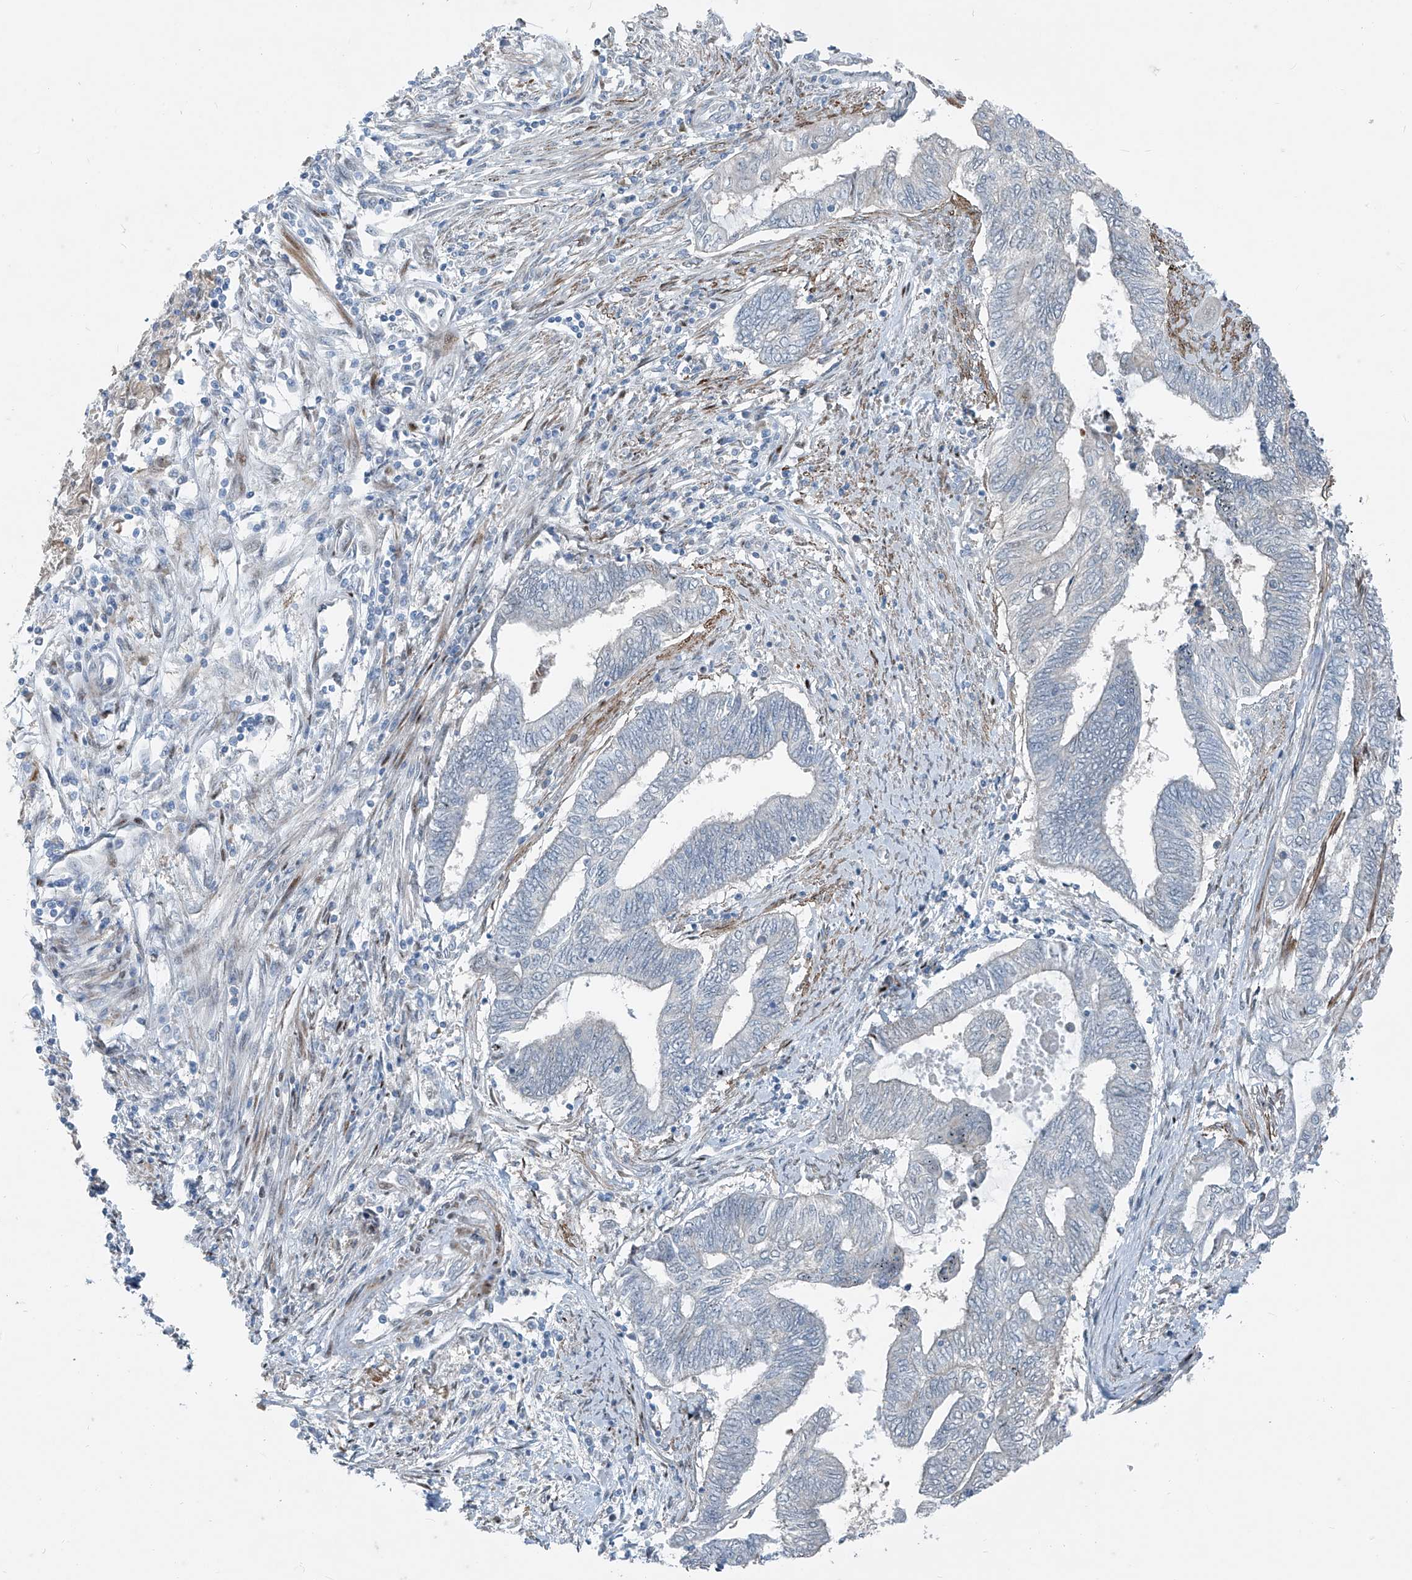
{"staining": {"intensity": "negative", "quantity": "none", "location": "none"}, "tissue": "endometrial cancer", "cell_type": "Tumor cells", "image_type": "cancer", "snomed": [{"axis": "morphology", "description": "Adenocarcinoma, NOS"}, {"axis": "topography", "description": "Uterus"}, {"axis": "topography", "description": "Endometrium"}], "caption": "This is a histopathology image of IHC staining of adenocarcinoma (endometrial), which shows no positivity in tumor cells.", "gene": "PPCS", "patient": {"sex": "female", "age": 70}}